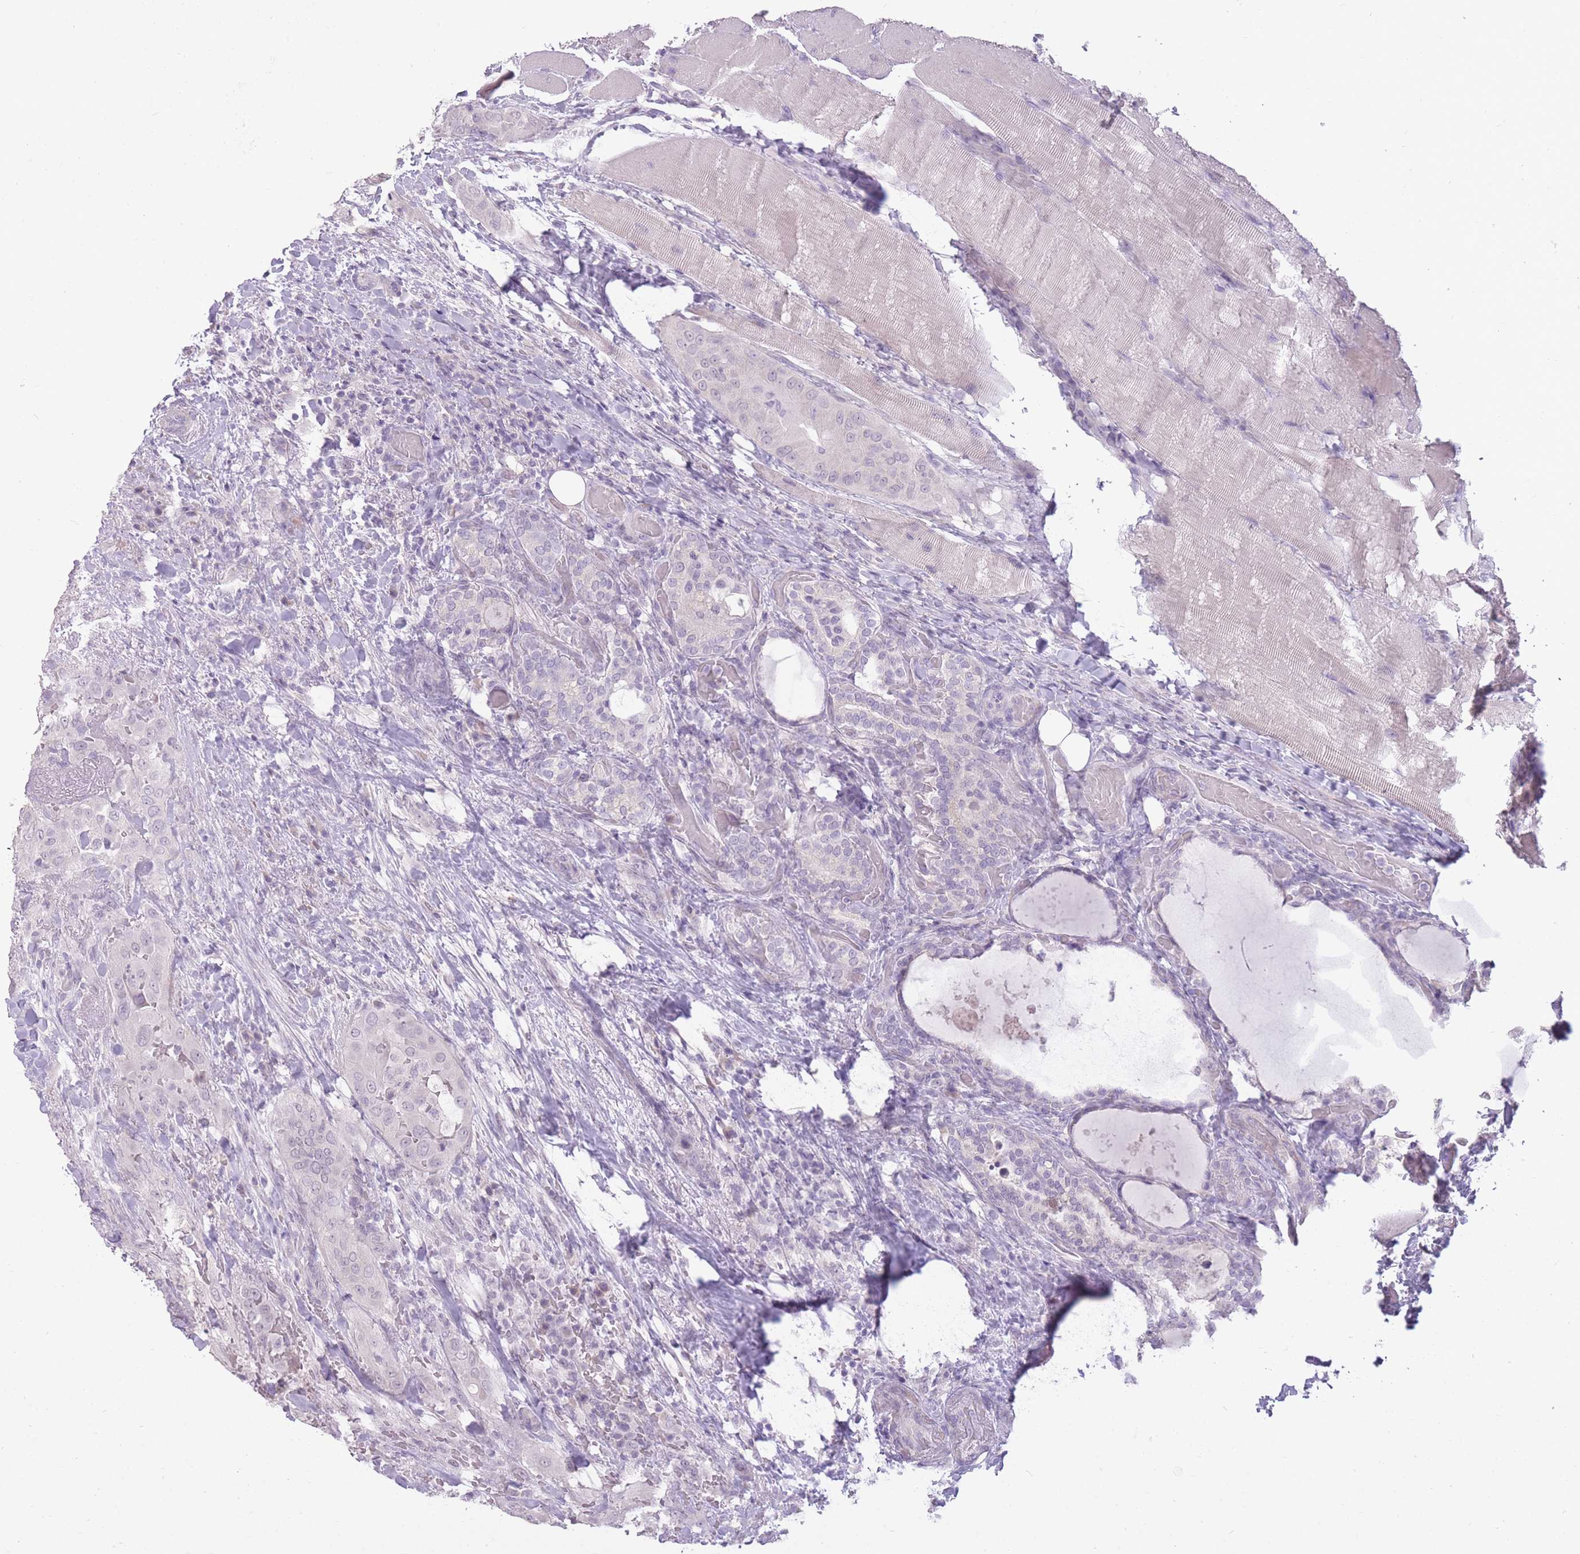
{"staining": {"intensity": "negative", "quantity": "none", "location": "none"}, "tissue": "thyroid cancer", "cell_type": "Tumor cells", "image_type": "cancer", "snomed": [{"axis": "morphology", "description": "Papillary adenocarcinoma, NOS"}, {"axis": "topography", "description": "Thyroid gland"}], "caption": "The image demonstrates no staining of tumor cells in thyroid papillary adenocarcinoma.", "gene": "ZBTB24", "patient": {"sex": "male", "age": 61}}